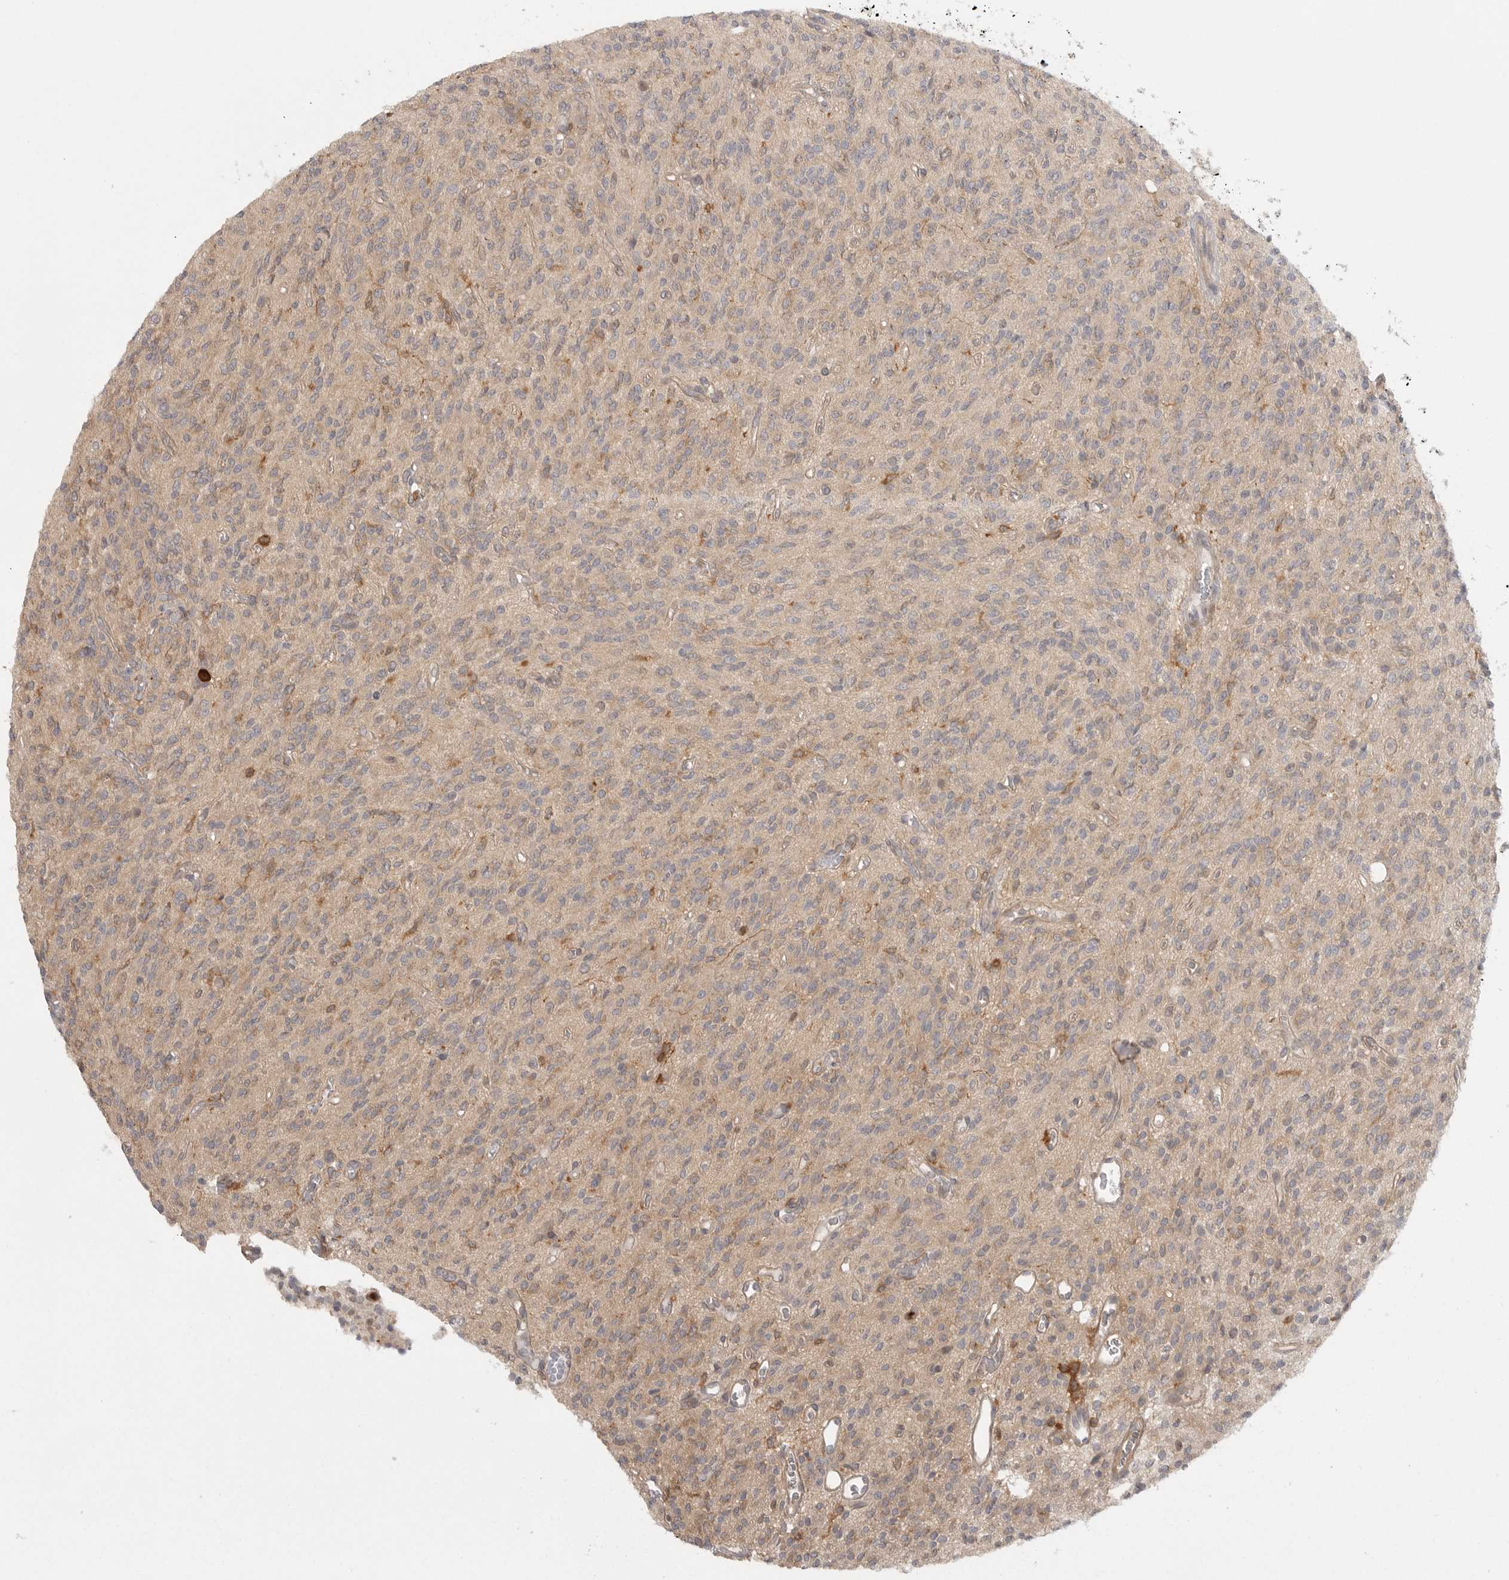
{"staining": {"intensity": "weak", "quantity": ">75%", "location": "cytoplasmic/membranous"}, "tissue": "glioma", "cell_type": "Tumor cells", "image_type": "cancer", "snomed": [{"axis": "morphology", "description": "Glioma, malignant, High grade"}, {"axis": "topography", "description": "Brain"}], "caption": "Protein expression analysis of malignant glioma (high-grade) shows weak cytoplasmic/membranous positivity in approximately >75% of tumor cells.", "gene": "DBNL", "patient": {"sex": "male", "age": 34}}